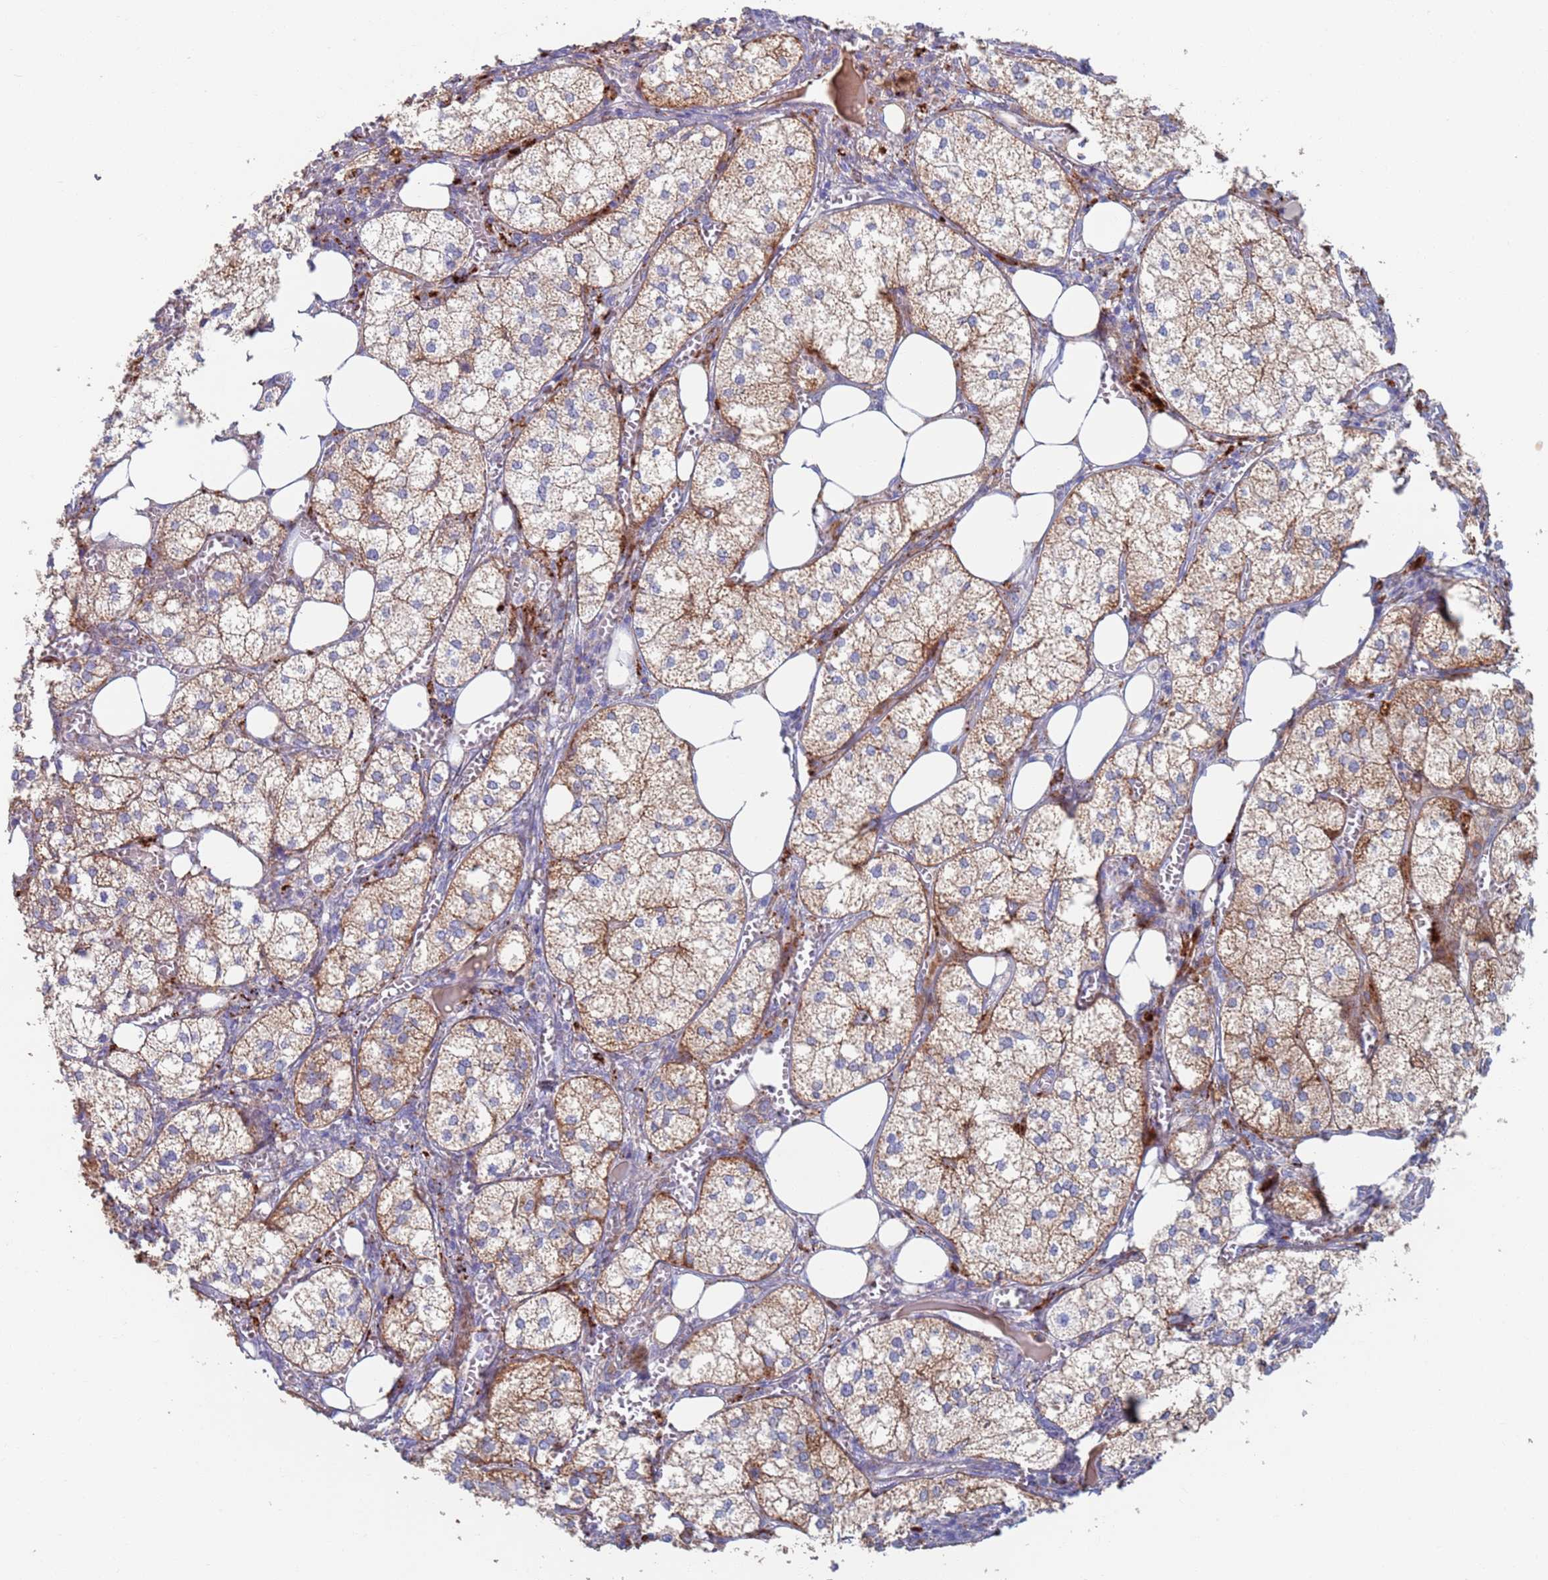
{"staining": {"intensity": "moderate", "quantity": ">75%", "location": "cytoplasmic/membranous"}, "tissue": "adrenal gland", "cell_type": "Glandular cells", "image_type": "normal", "snomed": [{"axis": "morphology", "description": "Normal tissue, NOS"}, {"axis": "topography", "description": "Adrenal gland"}], "caption": "An image of adrenal gland stained for a protein demonstrates moderate cytoplasmic/membranous brown staining in glandular cells. The staining was performed using DAB (3,3'-diaminobenzidine), with brown indicating positive protein expression. Nuclei are stained blue with hematoxylin.", "gene": "MRPL22", "patient": {"sex": "female", "age": 61}}